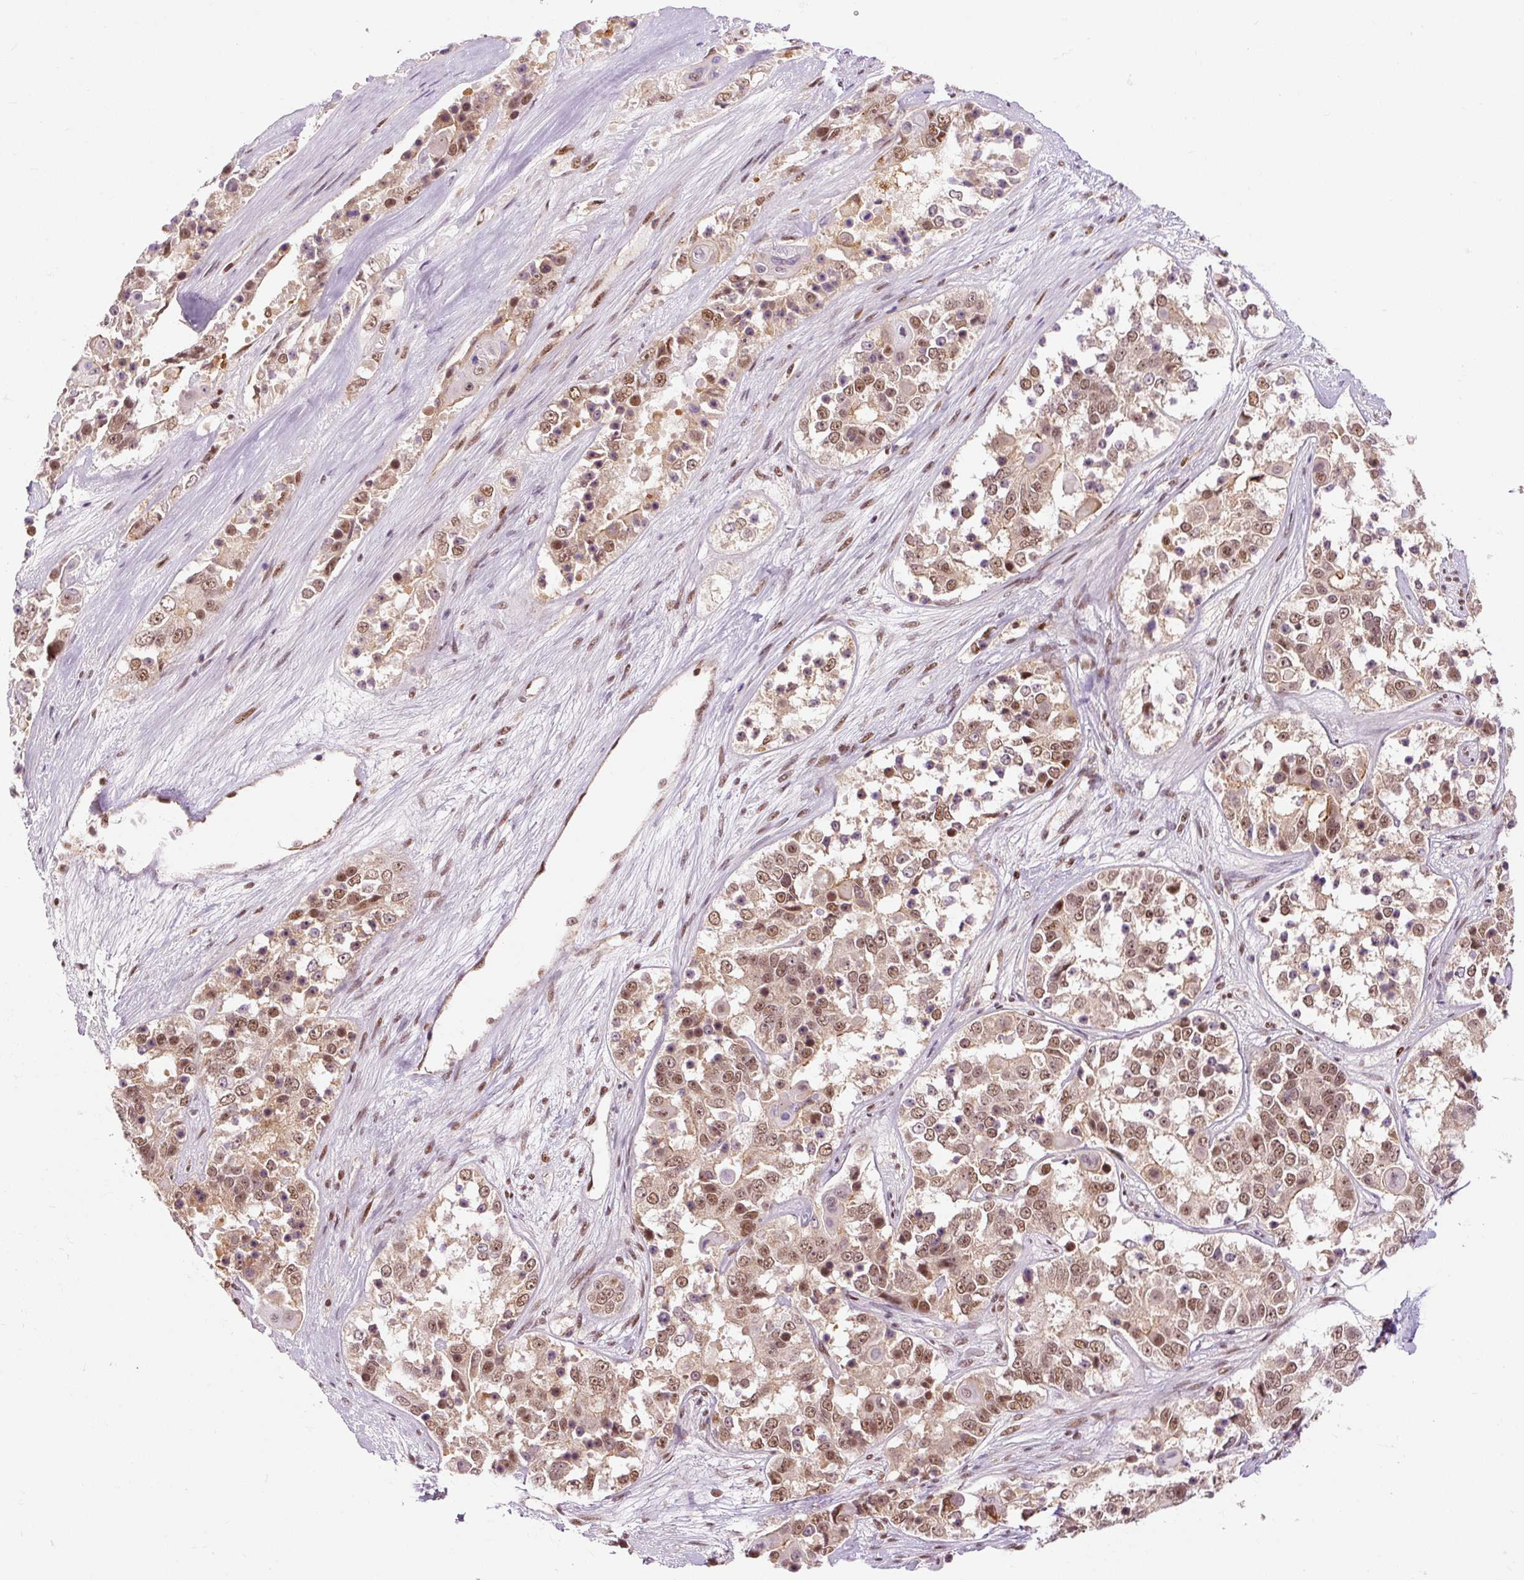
{"staining": {"intensity": "moderate", "quantity": ">75%", "location": "nuclear"}, "tissue": "ovarian cancer", "cell_type": "Tumor cells", "image_type": "cancer", "snomed": [{"axis": "morphology", "description": "Carcinoma, endometroid"}, {"axis": "topography", "description": "Ovary"}], "caption": "Immunohistochemistry (IHC) image of neoplastic tissue: human ovarian endometroid carcinoma stained using immunohistochemistry (IHC) displays medium levels of moderate protein expression localized specifically in the nuclear of tumor cells, appearing as a nuclear brown color.", "gene": "CSTF1", "patient": {"sex": "female", "age": 51}}